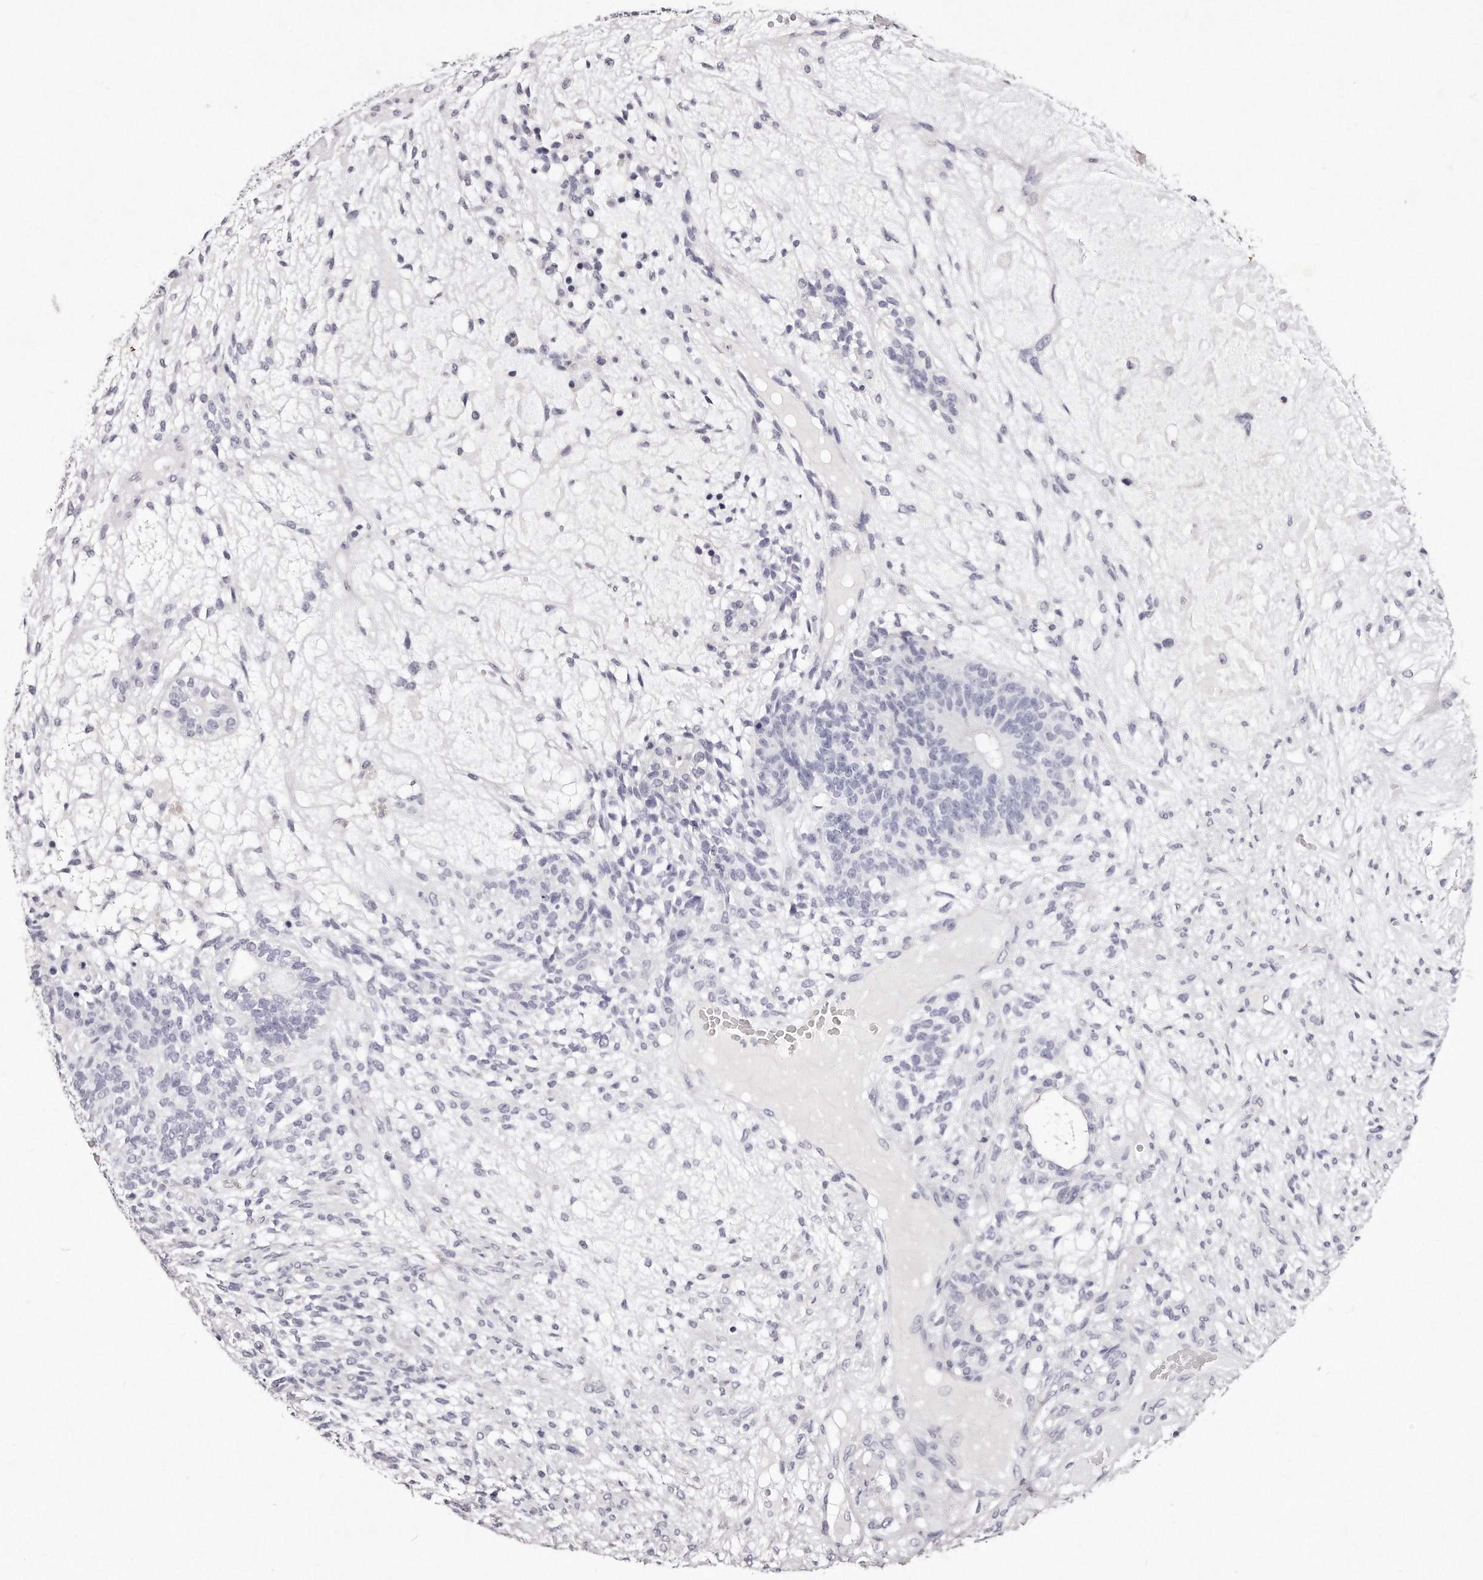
{"staining": {"intensity": "negative", "quantity": "none", "location": "none"}, "tissue": "testis cancer", "cell_type": "Tumor cells", "image_type": "cancer", "snomed": [{"axis": "morphology", "description": "Seminoma, NOS"}, {"axis": "morphology", "description": "Carcinoma, Embryonal, NOS"}, {"axis": "topography", "description": "Testis"}], "caption": "Immunohistochemistry of seminoma (testis) demonstrates no staining in tumor cells. Nuclei are stained in blue.", "gene": "GDA", "patient": {"sex": "male", "age": 28}}